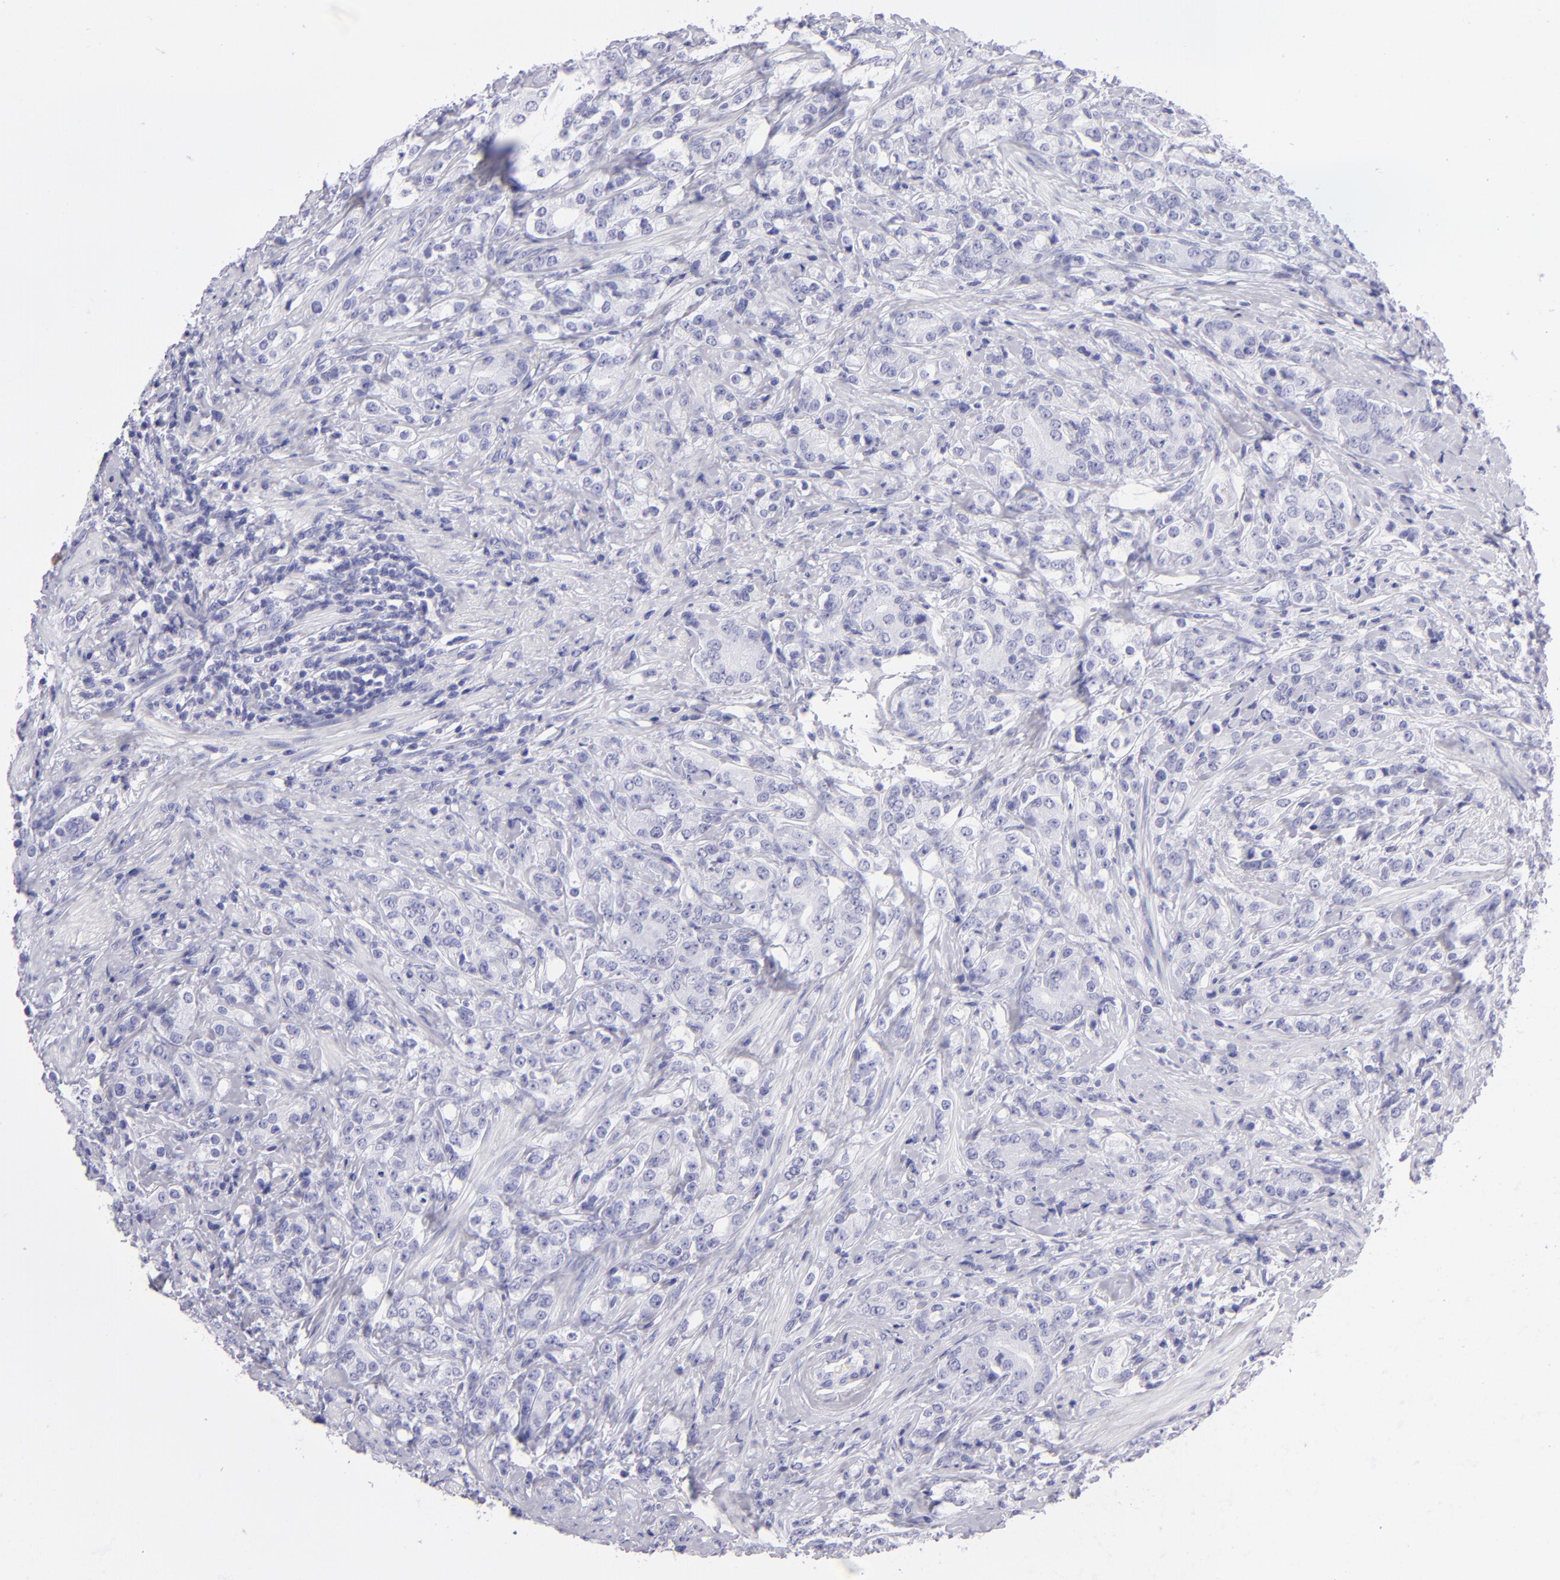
{"staining": {"intensity": "negative", "quantity": "none", "location": "none"}, "tissue": "prostate cancer", "cell_type": "Tumor cells", "image_type": "cancer", "snomed": [{"axis": "morphology", "description": "Adenocarcinoma, Medium grade"}, {"axis": "topography", "description": "Prostate"}], "caption": "IHC image of neoplastic tissue: human medium-grade adenocarcinoma (prostate) stained with DAB (3,3'-diaminobenzidine) exhibits no significant protein positivity in tumor cells.", "gene": "PVALB", "patient": {"sex": "male", "age": 59}}